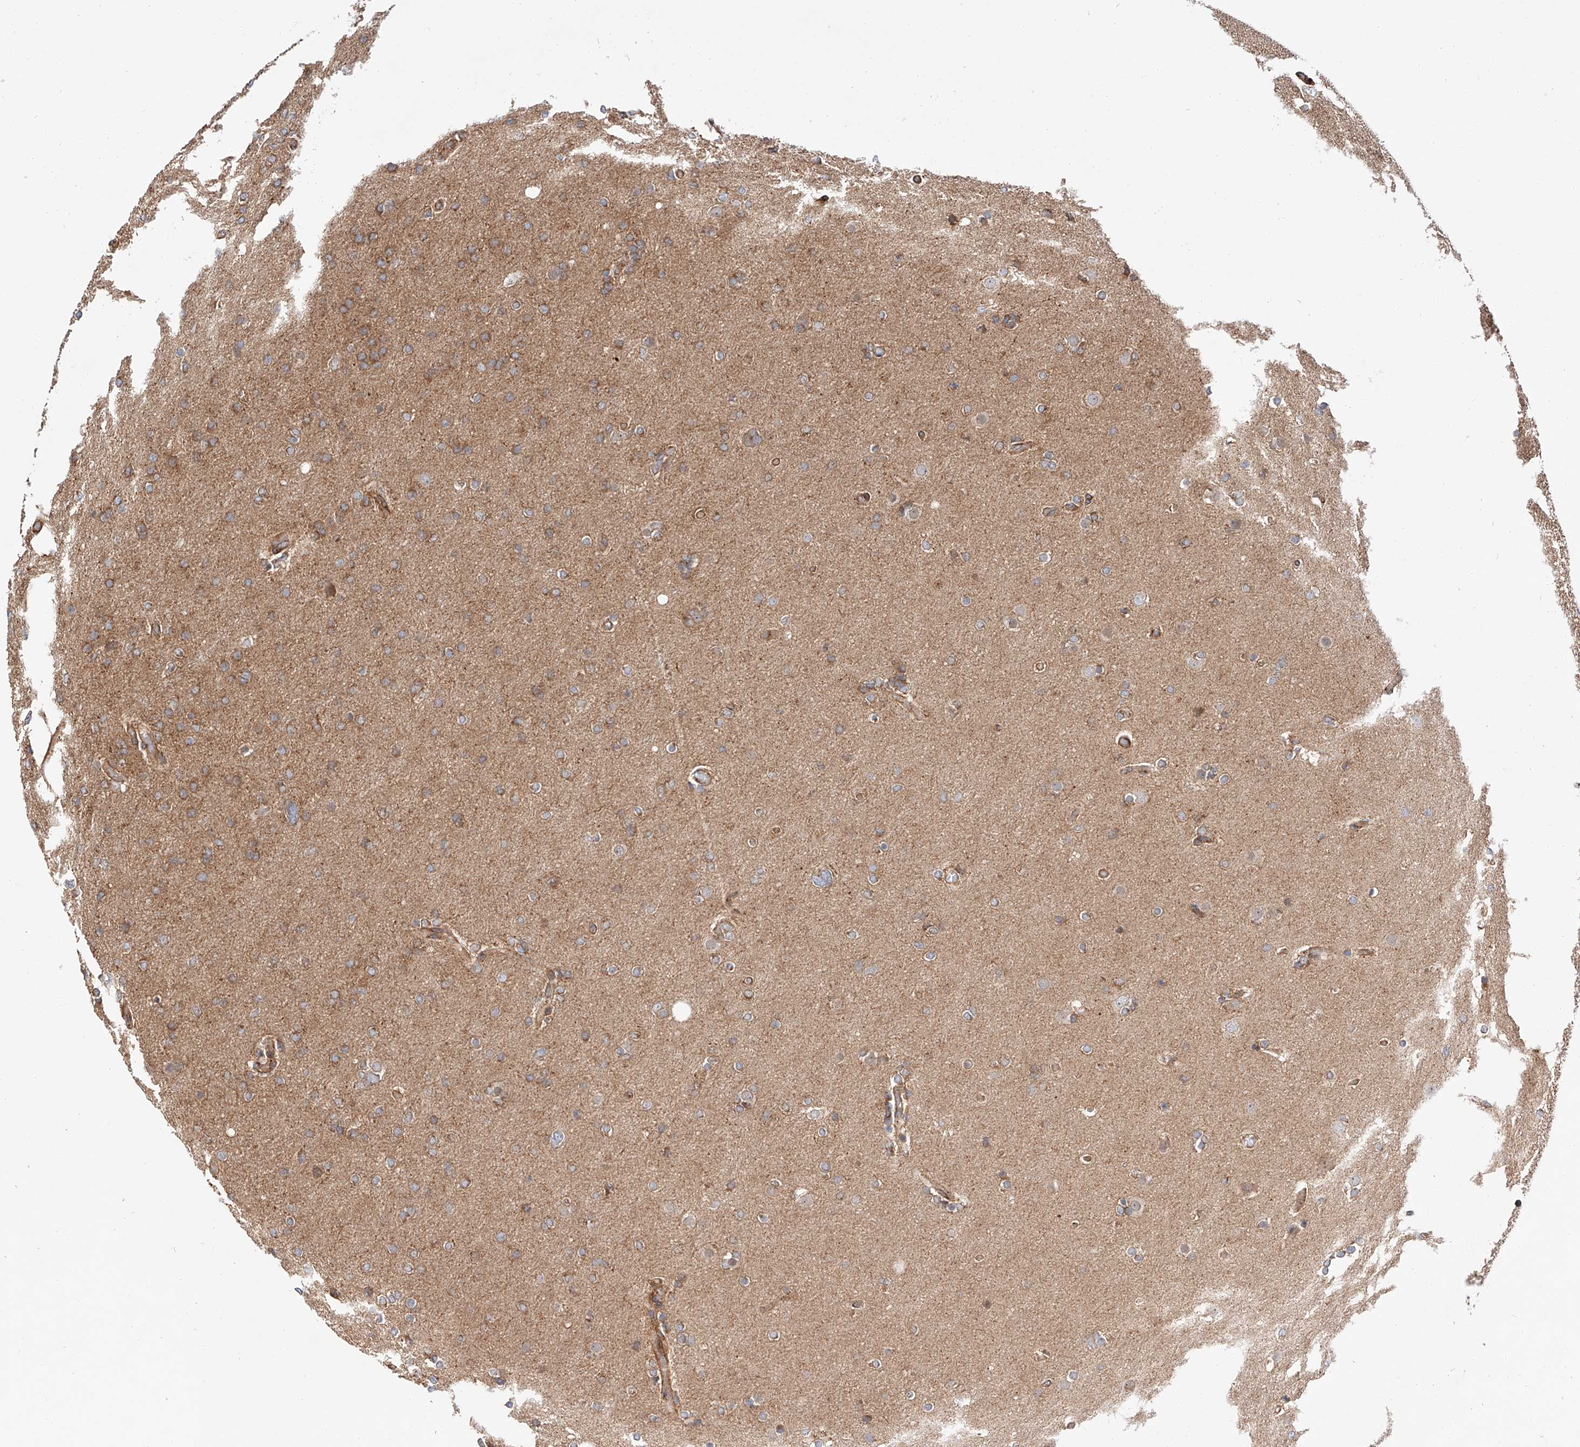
{"staining": {"intensity": "moderate", "quantity": "25%-75%", "location": "cytoplasmic/membranous"}, "tissue": "glioma", "cell_type": "Tumor cells", "image_type": "cancer", "snomed": [{"axis": "morphology", "description": "Glioma, malignant, High grade"}, {"axis": "topography", "description": "Cerebral cortex"}], "caption": "A micrograph showing moderate cytoplasmic/membranous expression in about 25%-75% of tumor cells in high-grade glioma (malignant), as visualized by brown immunohistochemical staining.", "gene": "ISCA2", "patient": {"sex": "female", "age": 36}}